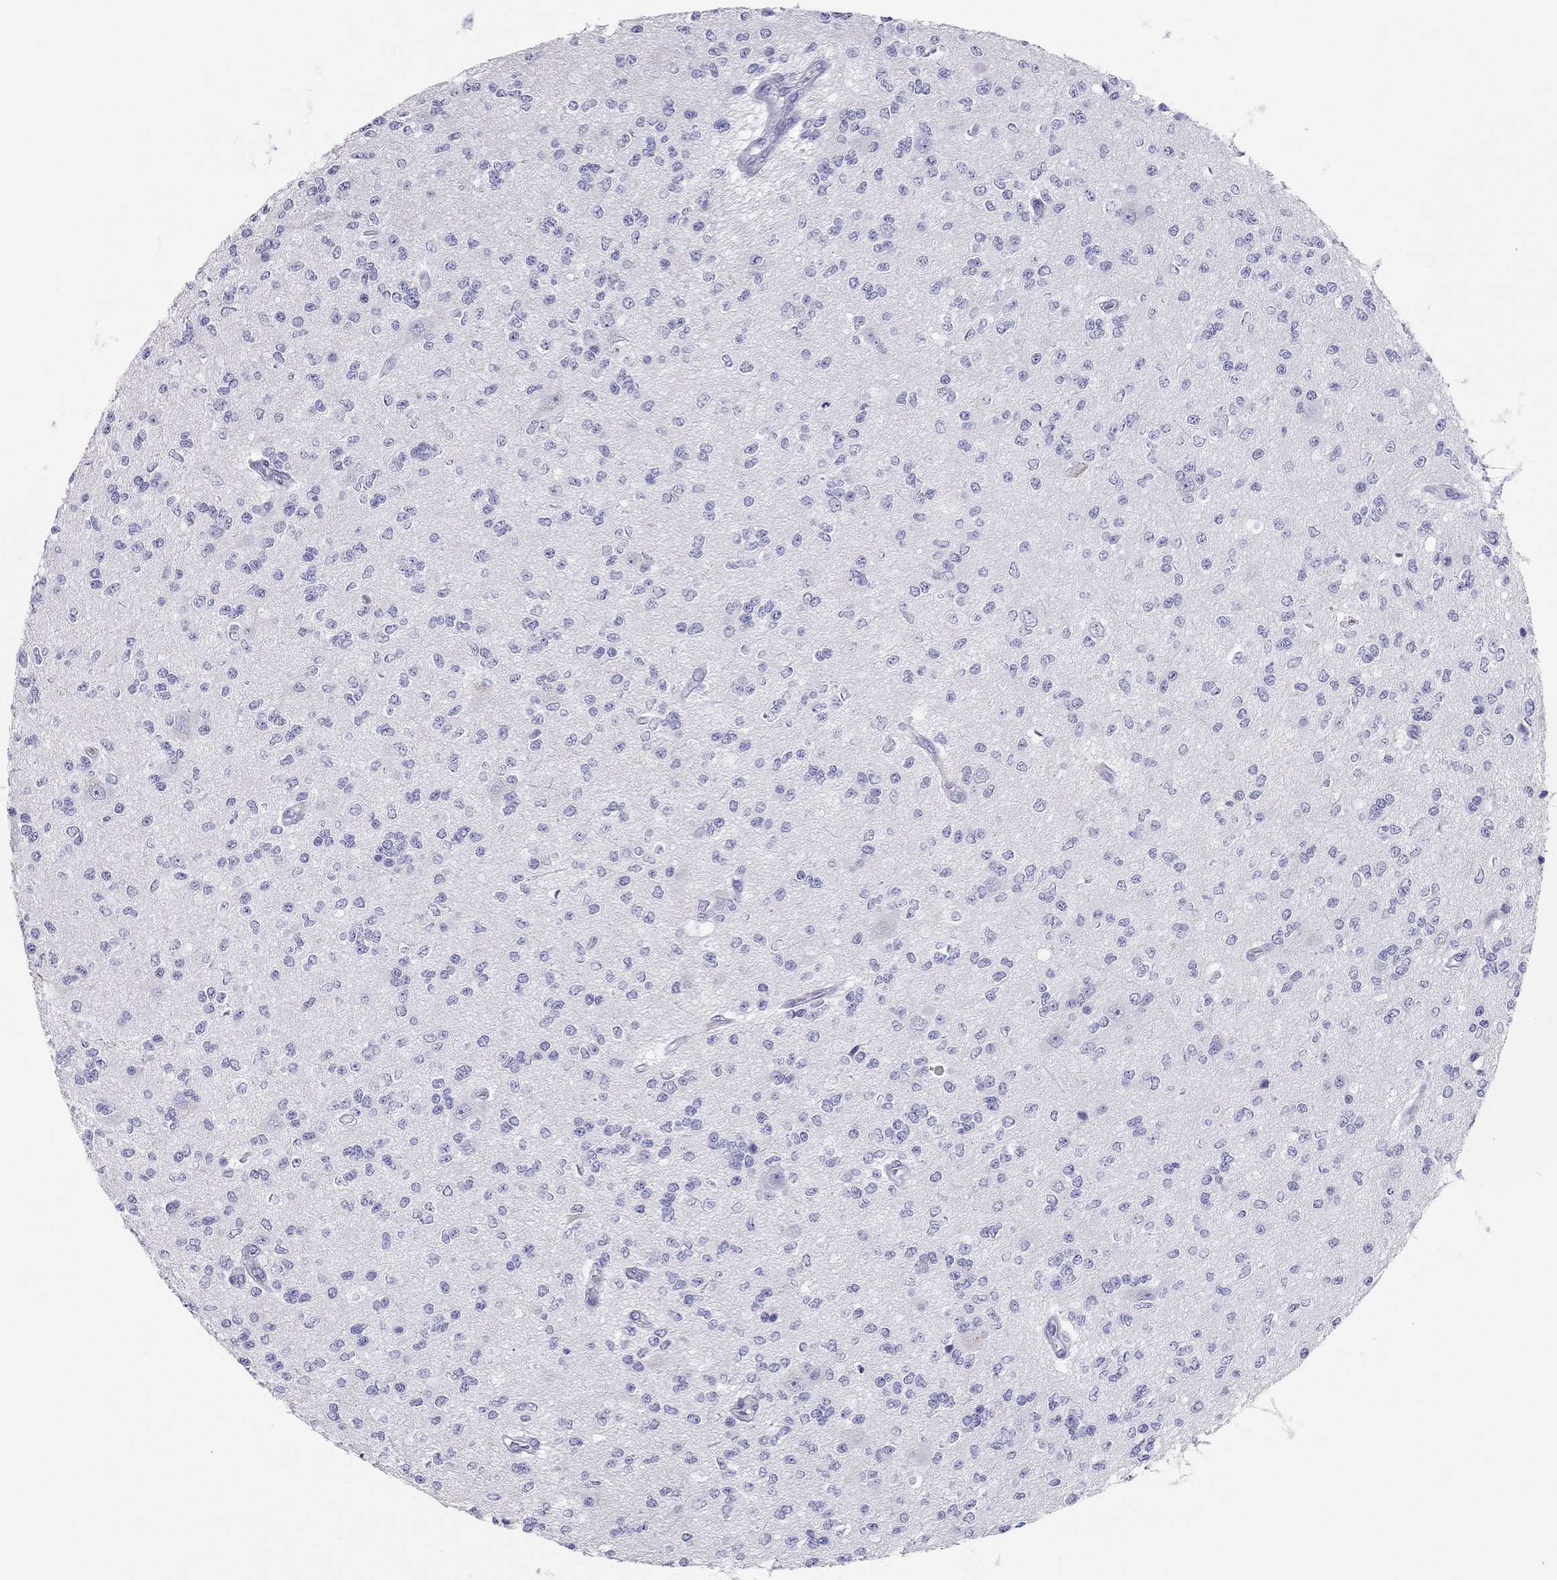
{"staining": {"intensity": "negative", "quantity": "none", "location": "none"}, "tissue": "glioma", "cell_type": "Tumor cells", "image_type": "cancer", "snomed": [{"axis": "morphology", "description": "Glioma, malignant, Low grade"}, {"axis": "topography", "description": "Brain"}], "caption": "The image displays no significant positivity in tumor cells of malignant glioma (low-grade).", "gene": "TSHB", "patient": {"sex": "male", "age": 67}}